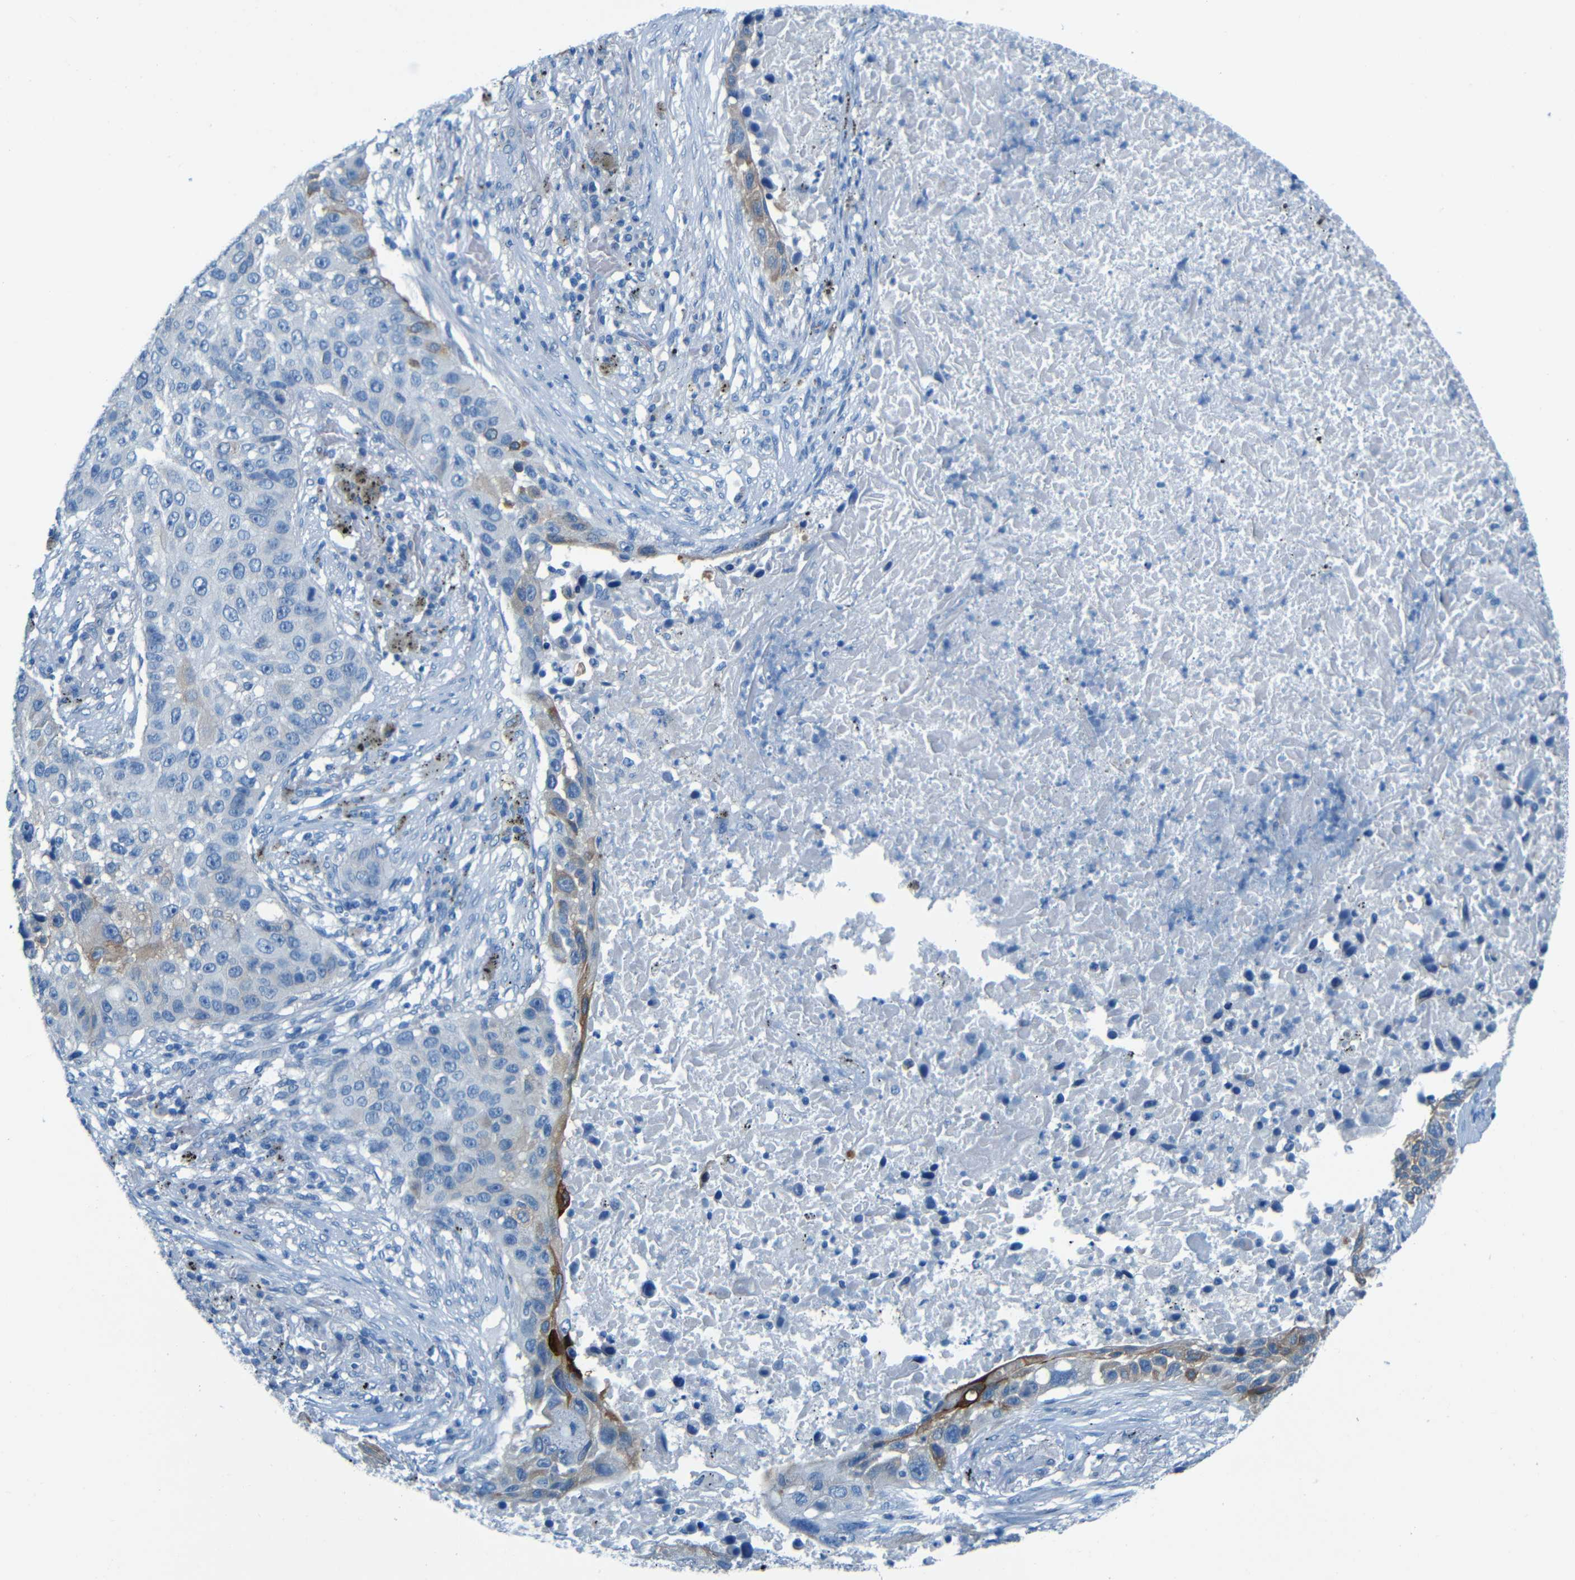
{"staining": {"intensity": "weak", "quantity": "<25%", "location": "cytoplasmic/membranous"}, "tissue": "lung cancer", "cell_type": "Tumor cells", "image_type": "cancer", "snomed": [{"axis": "morphology", "description": "Squamous cell carcinoma, NOS"}, {"axis": "topography", "description": "Lung"}], "caption": "Human lung cancer stained for a protein using immunohistochemistry (IHC) demonstrates no staining in tumor cells.", "gene": "MAP2", "patient": {"sex": "male", "age": 57}}